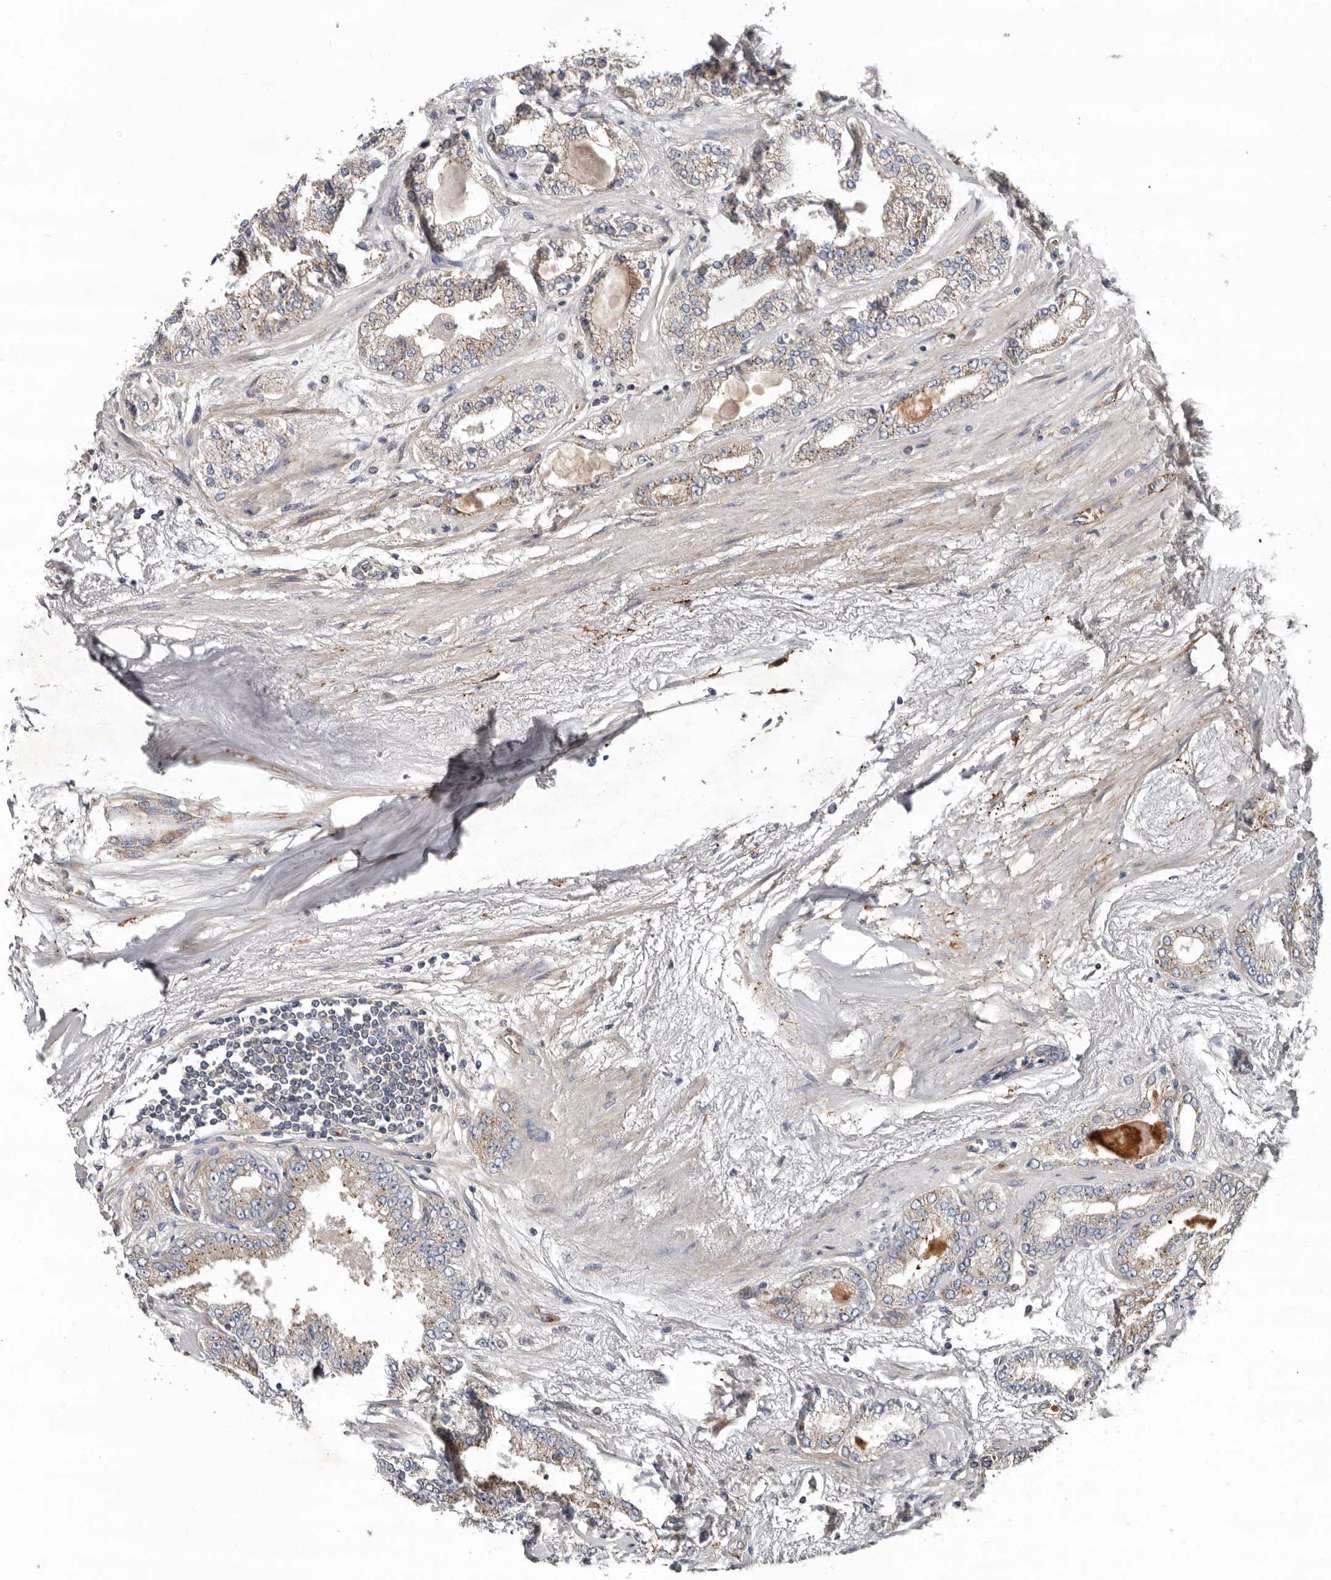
{"staining": {"intensity": "weak", "quantity": "25%-75%", "location": "cytoplasmic/membranous"}, "tissue": "prostate cancer", "cell_type": "Tumor cells", "image_type": "cancer", "snomed": [{"axis": "morphology", "description": "Adenocarcinoma, High grade"}, {"axis": "topography", "description": "Prostate"}], "caption": "Protein staining of prostate cancer (adenocarcinoma (high-grade)) tissue demonstrates weak cytoplasmic/membranous expression in about 25%-75% of tumor cells. Nuclei are stained in blue.", "gene": "LUZP1", "patient": {"sex": "male", "age": 71}}